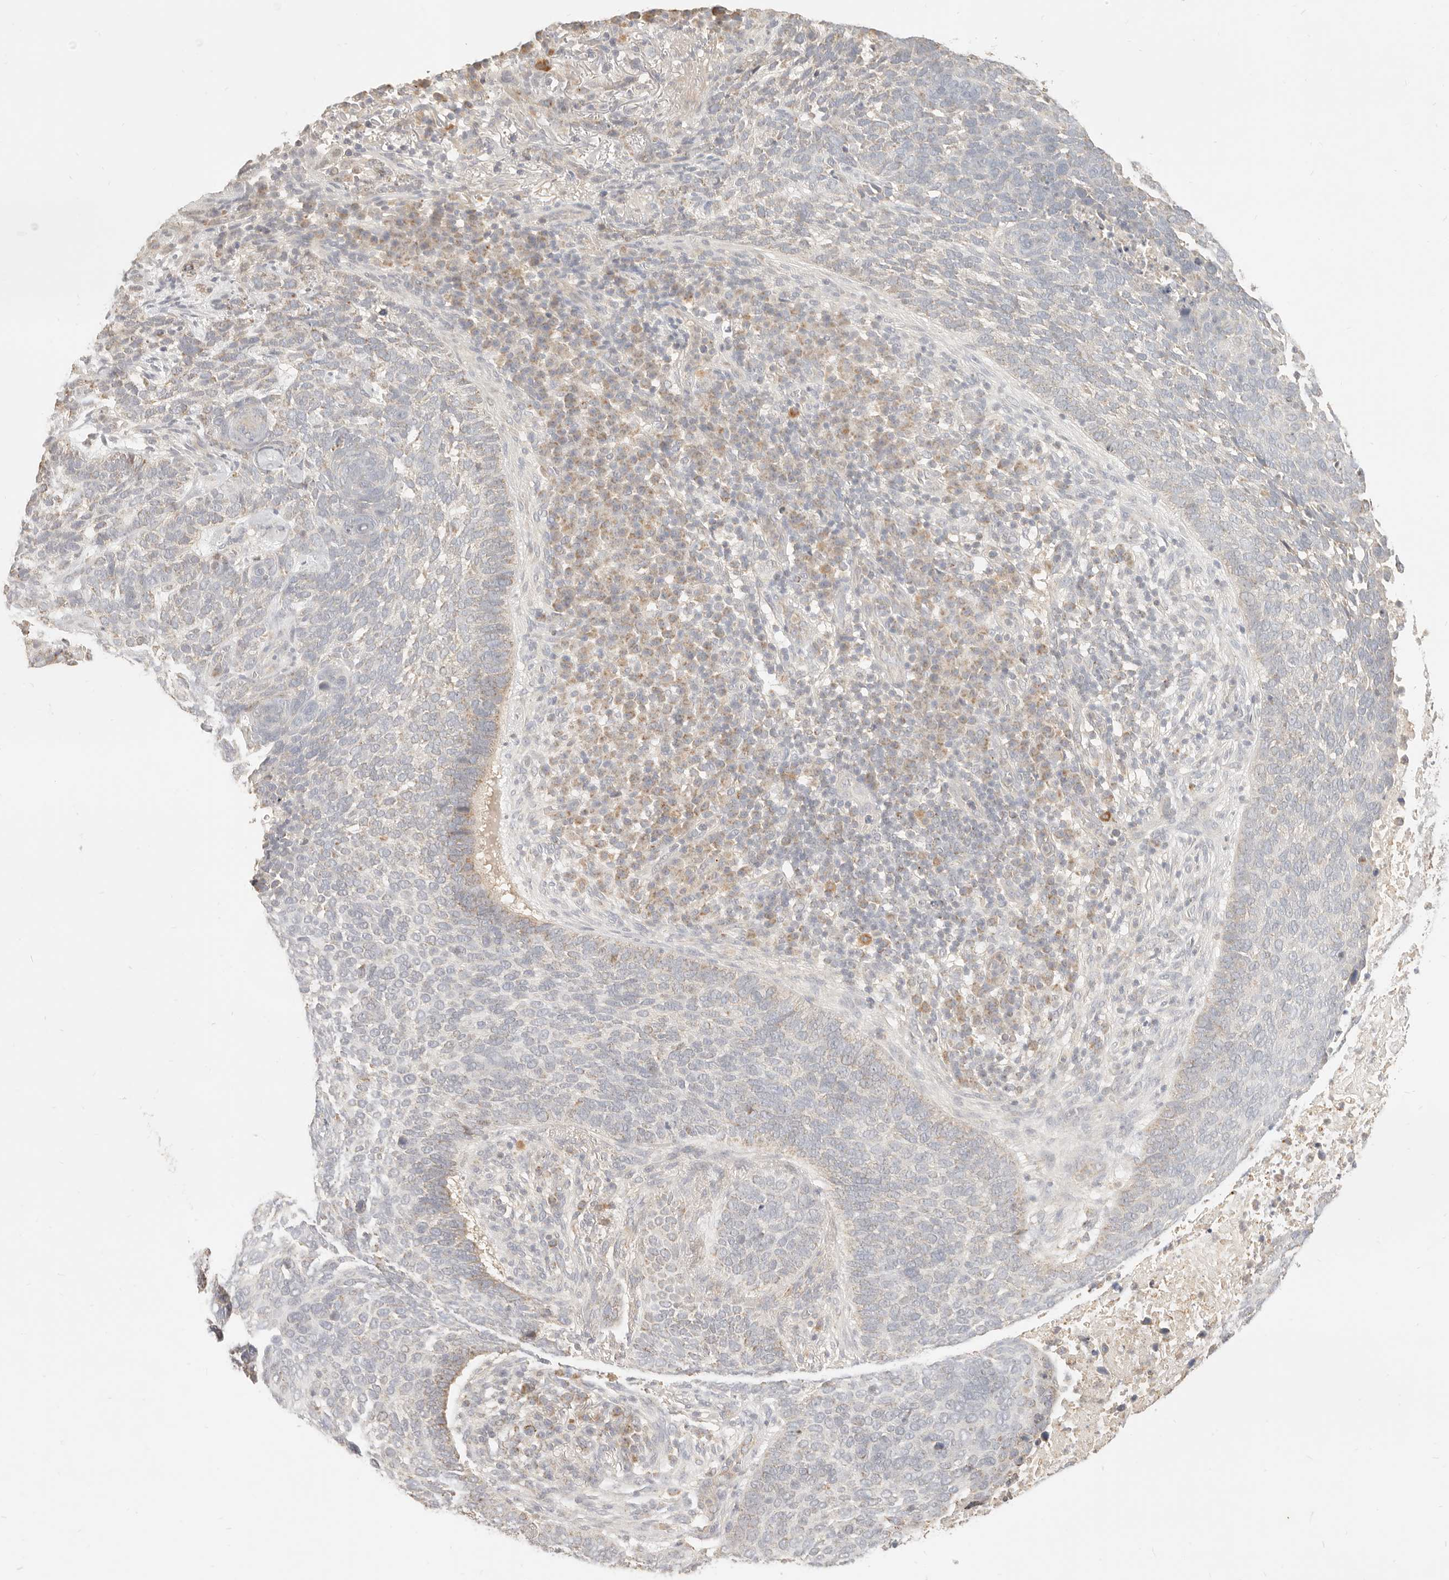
{"staining": {"intensity": "weak", "quantity": "<25%", "location": "cytoplasmic/membranous"}, "tissue": "skin cancer", "cell_type": "Tumor cells", "image_type": "cancer", "snomed": [{"axis": "morphology", "description": "Basal cell carcinoma"}, {"axis": "topography", "description": "Skin"}], "caption": "DAB (3,3'-diaminobenzidine) immunohistochemical staining of human basal cell carcinoma (skin) demonstrates no significant positivity in tumor cells. (DAB immunohistochemistry (IHC) visualized using brightfield microscopy, high magnification).", "gene": "CPLANE2", "patient": {"sex": "female", "age": 64}}